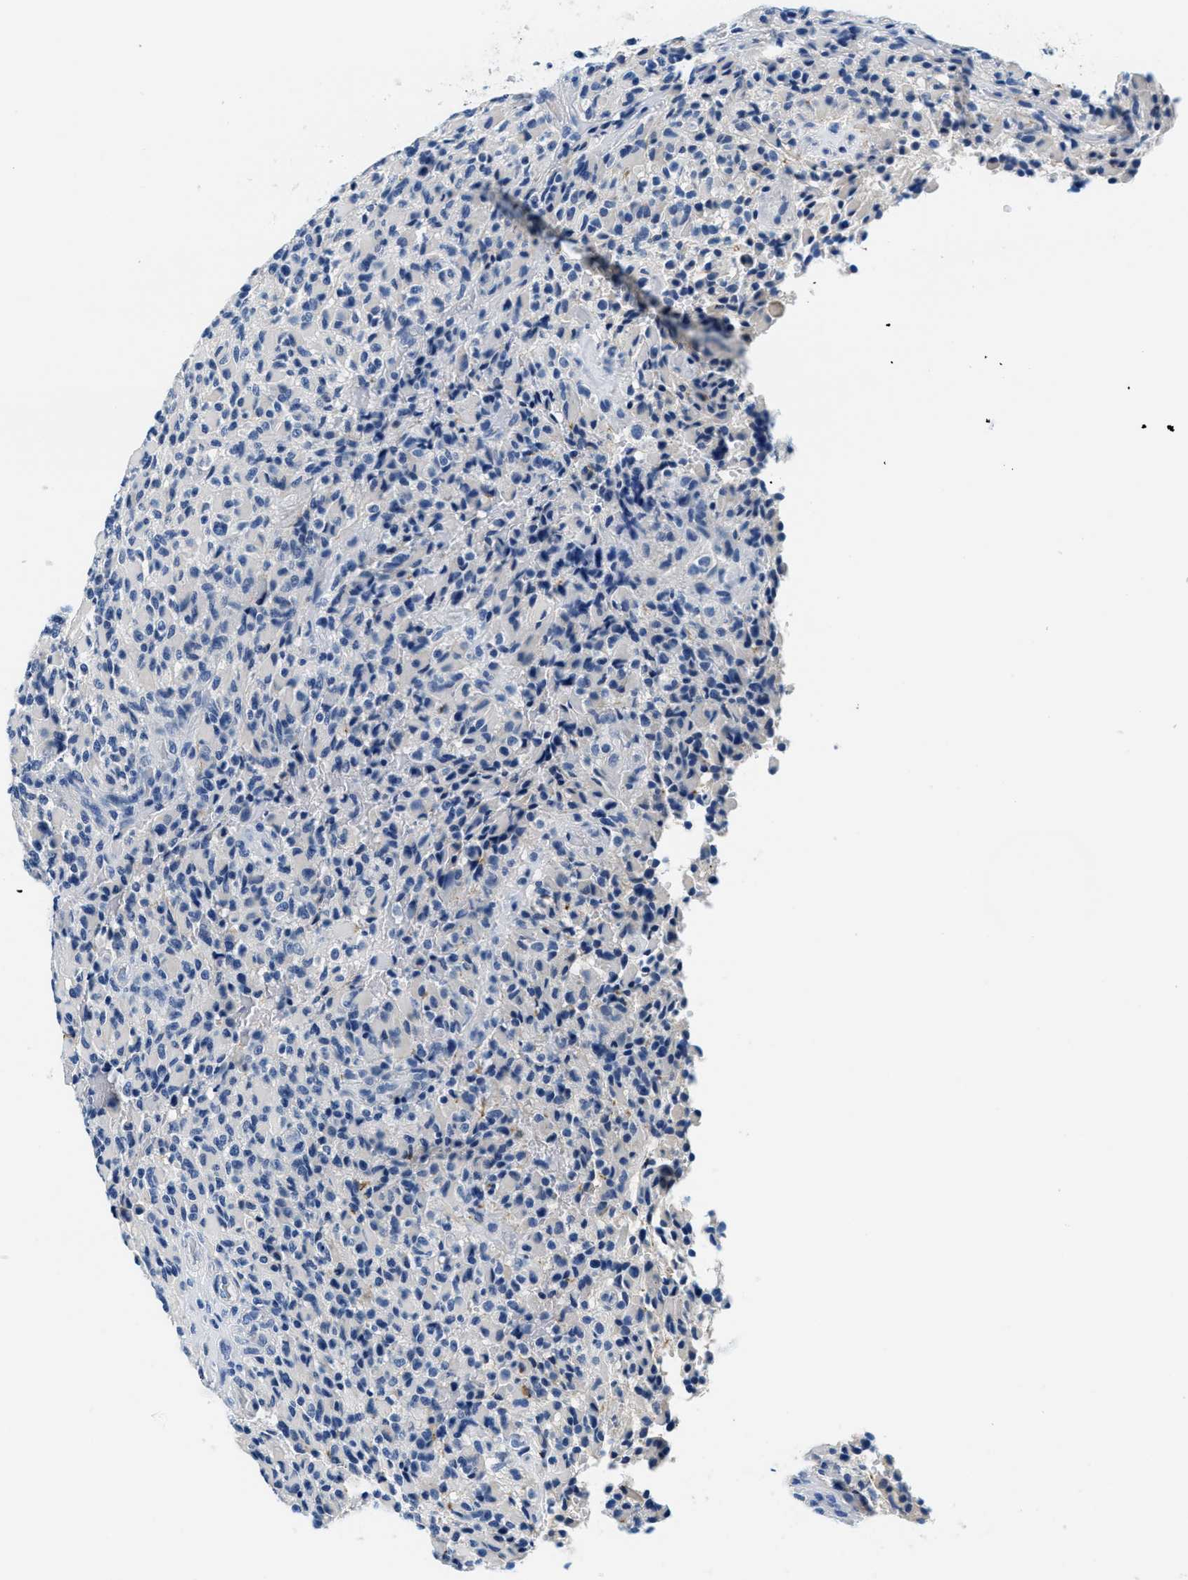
{"staining": {"intensity": "negative", "quantity": "none", "location": "none"}, "tissue": "glioma", "cell_type": "Tumor cells", "image_type": "cancer", "snomed": [{"axis": "morphology", "description": "Glioma, malignant, High grade"}, {"axis": "topography", "description": "Brain"}], "caption": "This is an IHC micrograph of human glioma. There is no expression in tumor cells.", "gene": "GSTM3", "patient": {"sex": "male", "age": 71}}